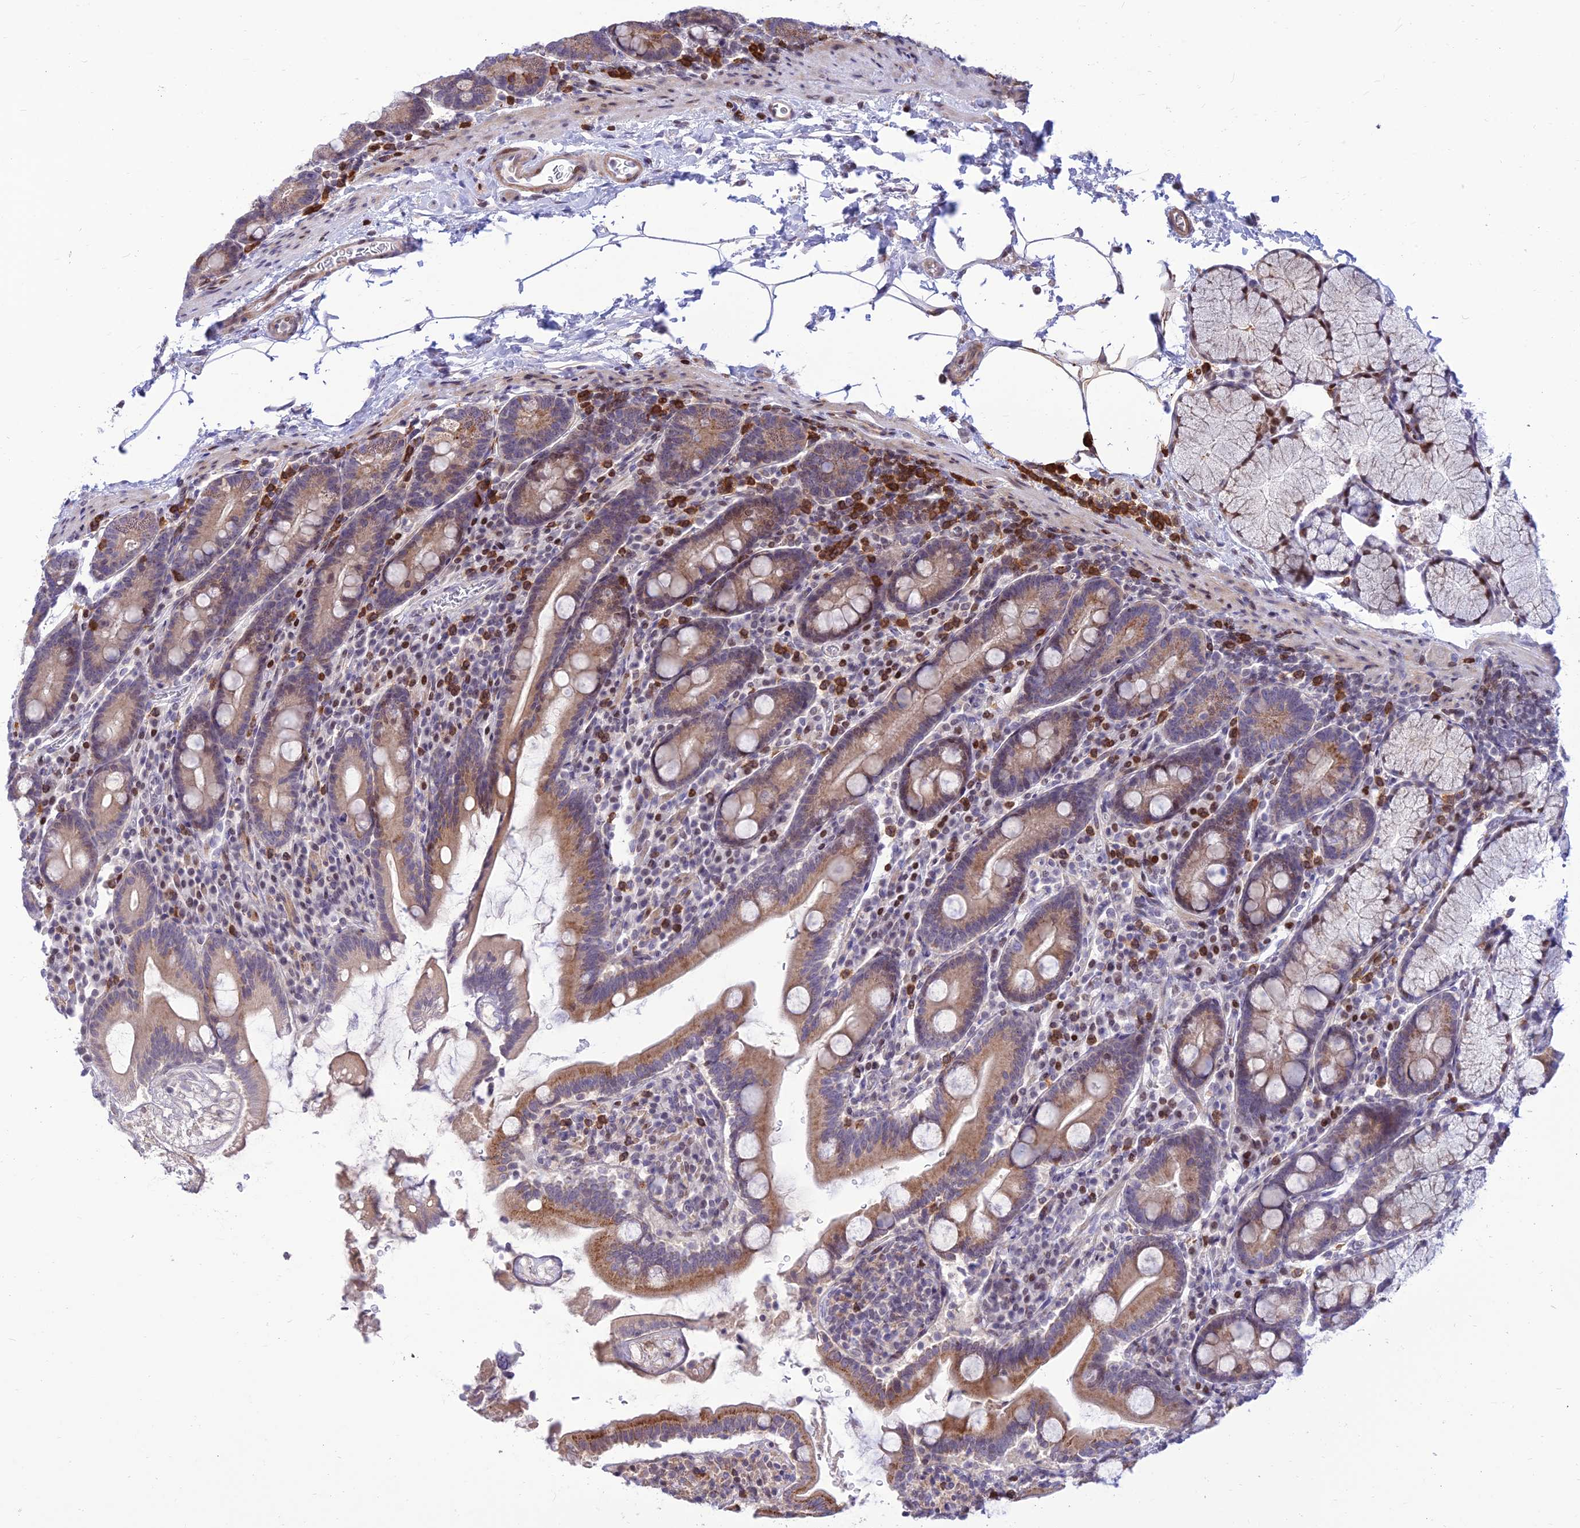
{"staining": {"intensity": "moderate", "quantity": ">75%", "location": "cytoplasmic/membranous"}, "tissue": "duodenum", "cell_type": "Glandular cells", "image_type": "normal", "snomed": [{"axis": "morphology", "description": "Normal tissue, NOS"}, {"axis": "topography", "description": "Duodenum"}], "caption": "IHC image of unremarkable duodenum: human duodenum stained using IHC demonstrates medium levels of moderate protein expression localized specifically in the cytoplasmic/membranous of glandular cells, appearing as a cytoplasmic/membranous brown color.", "gene": "FAM186B", "patient": {"sex": "male", "age": 35}}